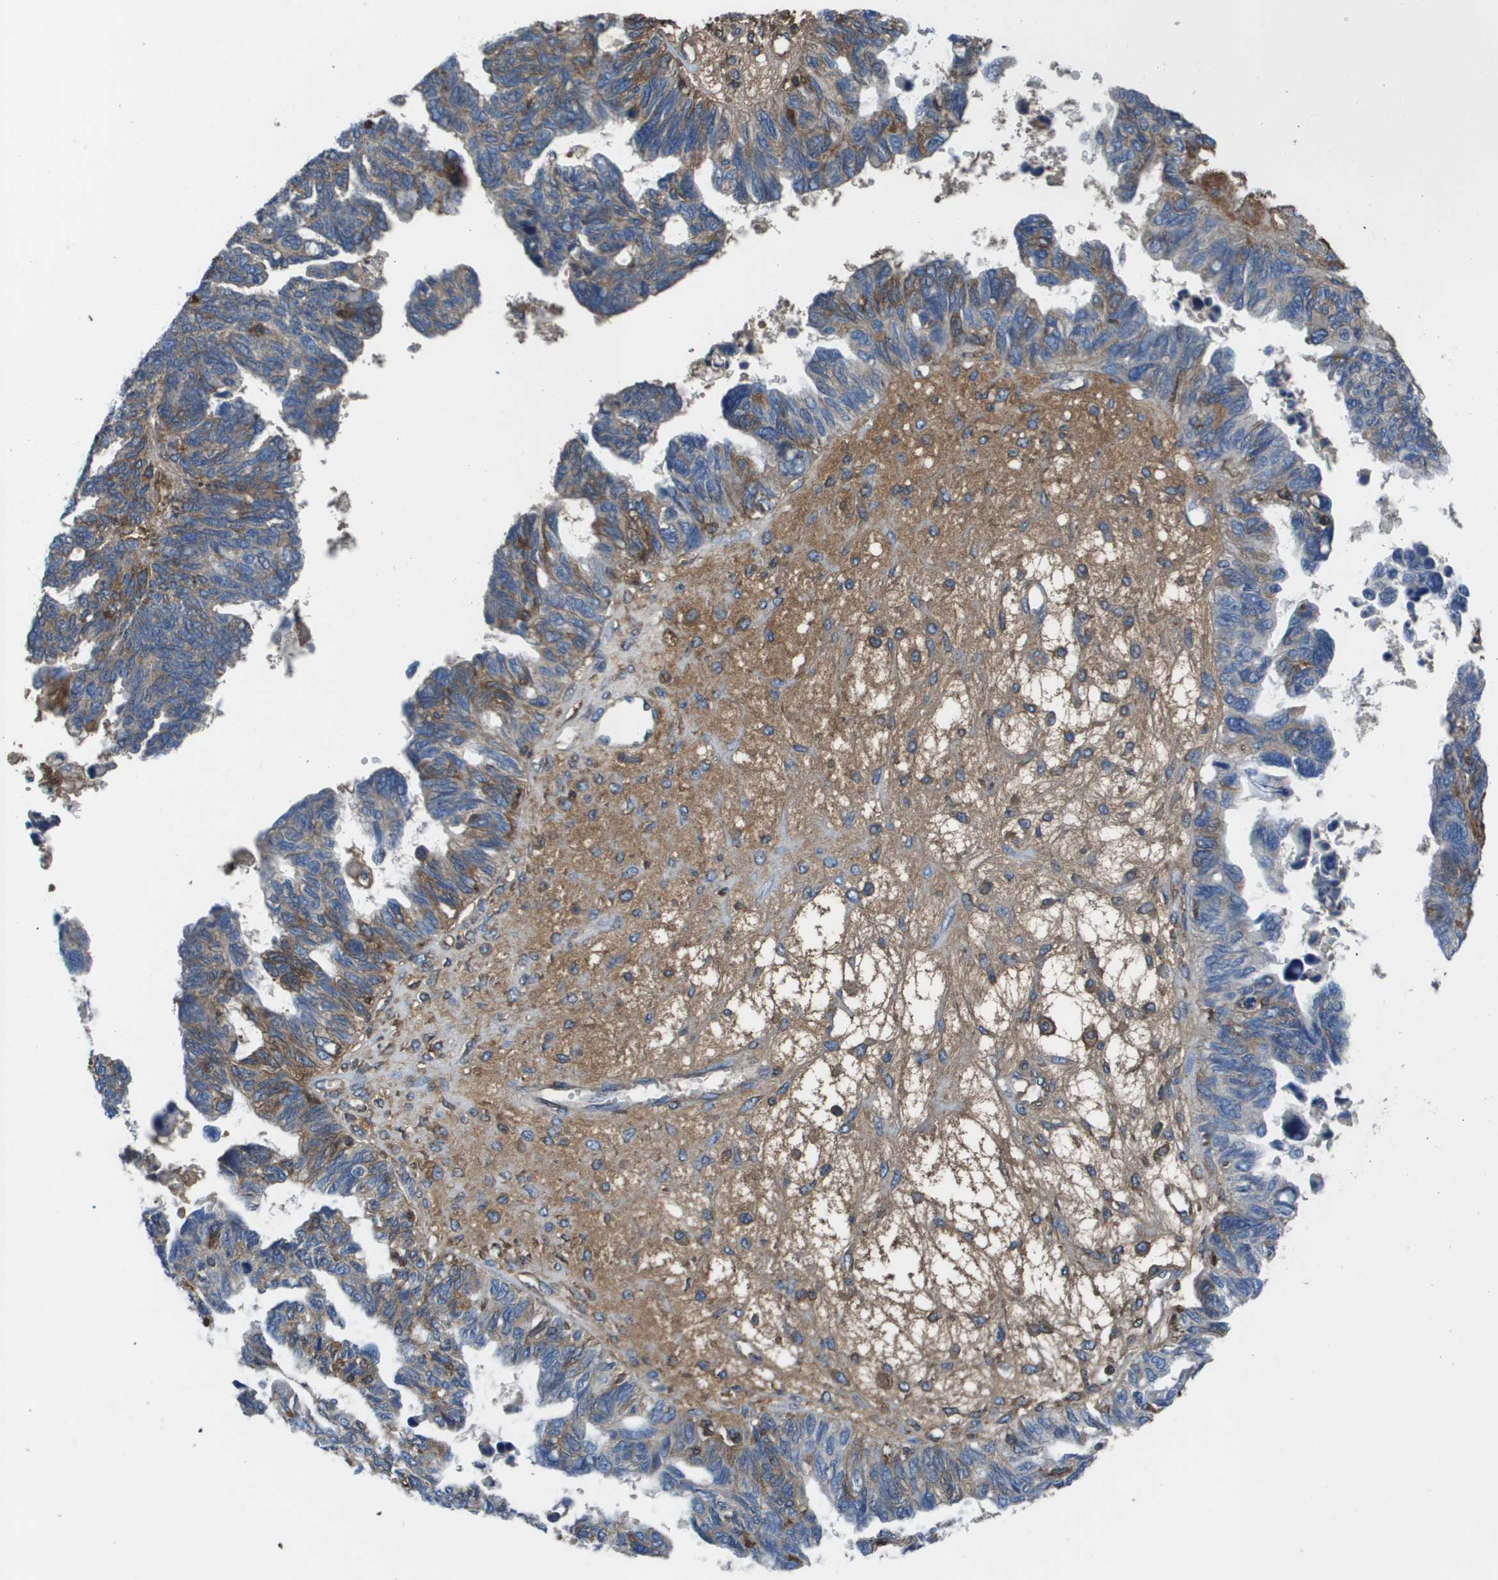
{"staining": {"intensity": "moderate", "quantity": "25%-75%", "location": "cytoplasmic/membranous"}, "tissue": "ovarian cancer", "cell_type": "Tumor cells", "image_type": "cancer", "snomed": [{"axis": "morphology", "description": "Cystadenocarcinoma, serous, NOS"}, {"axis": "topography", "description": "Ovary"}], "caption": "This photomicrograph reveals immunohistochemistry staining of human ovarian cancer (serous cystadenocarcinoma), with medium moderate cytoplasmic/membranous staining in approximately 25%-75% of tumor cells.", "gene": "VTN", "patient": {"sex": "female", "age": 79}}